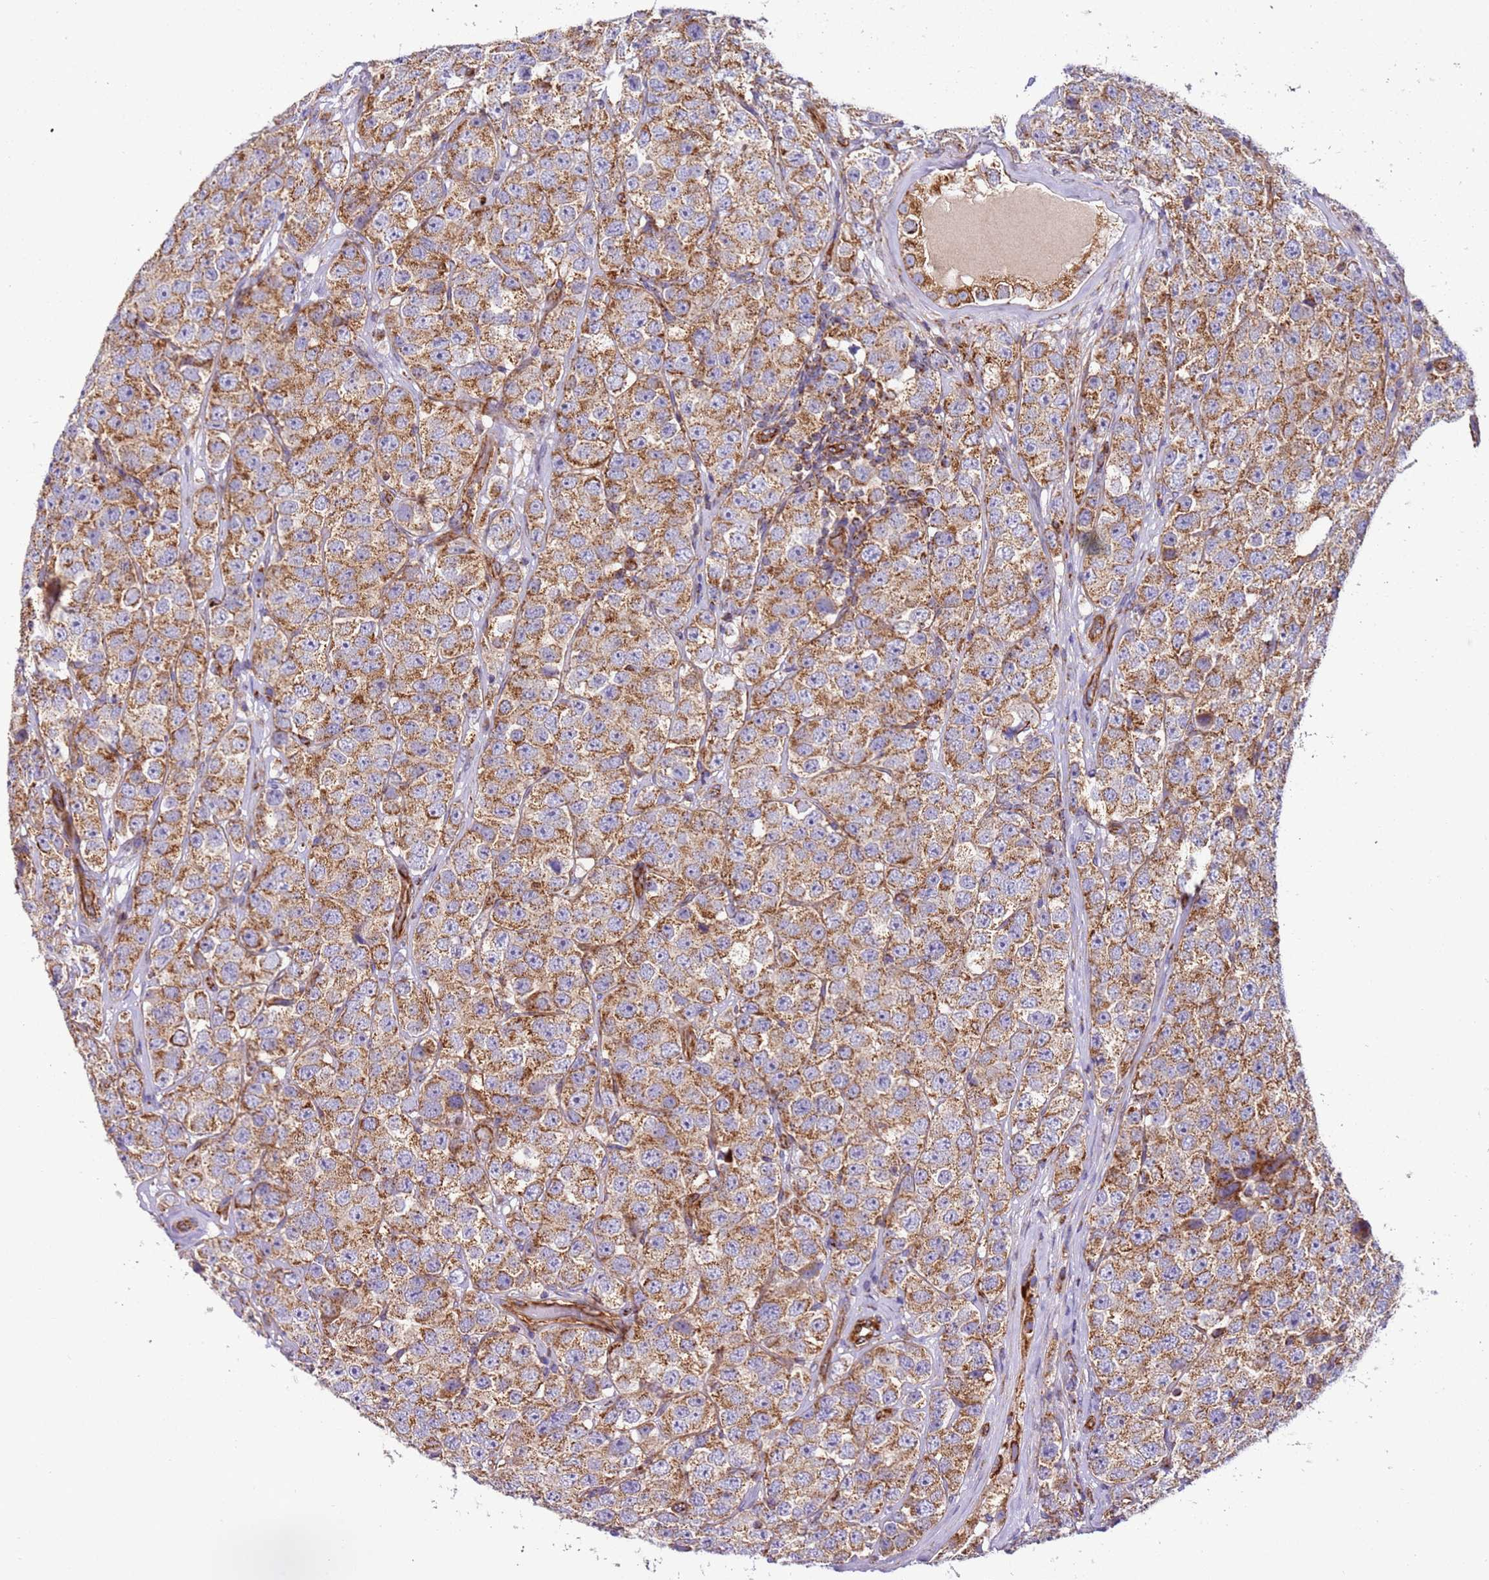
{"staining": {"intensity": "moderate", "quantity": ">75%", "location": "cytoplasmic/membranous"}, "tissue": "testis cancer", "cell_type": "Tumor cells", "image_type": "cancer", "snomed": [{"axis": "morphology", "description": "Seminoma, NOS"}, {"axis": "topography", "description": "Testis"}], "caption": "Testis seminoma tissue shows moderate cytoplasmic/membranous positivity in approximately >75% of tumor cells, visualized by immunohistochemistry. The protein is stained brown, and the nuclei are stained in blue (DAB IHC with brightfield microscopy, high magnification).", "gene": "MRPL20", "patient": {"sex": "male", "age": 28}}